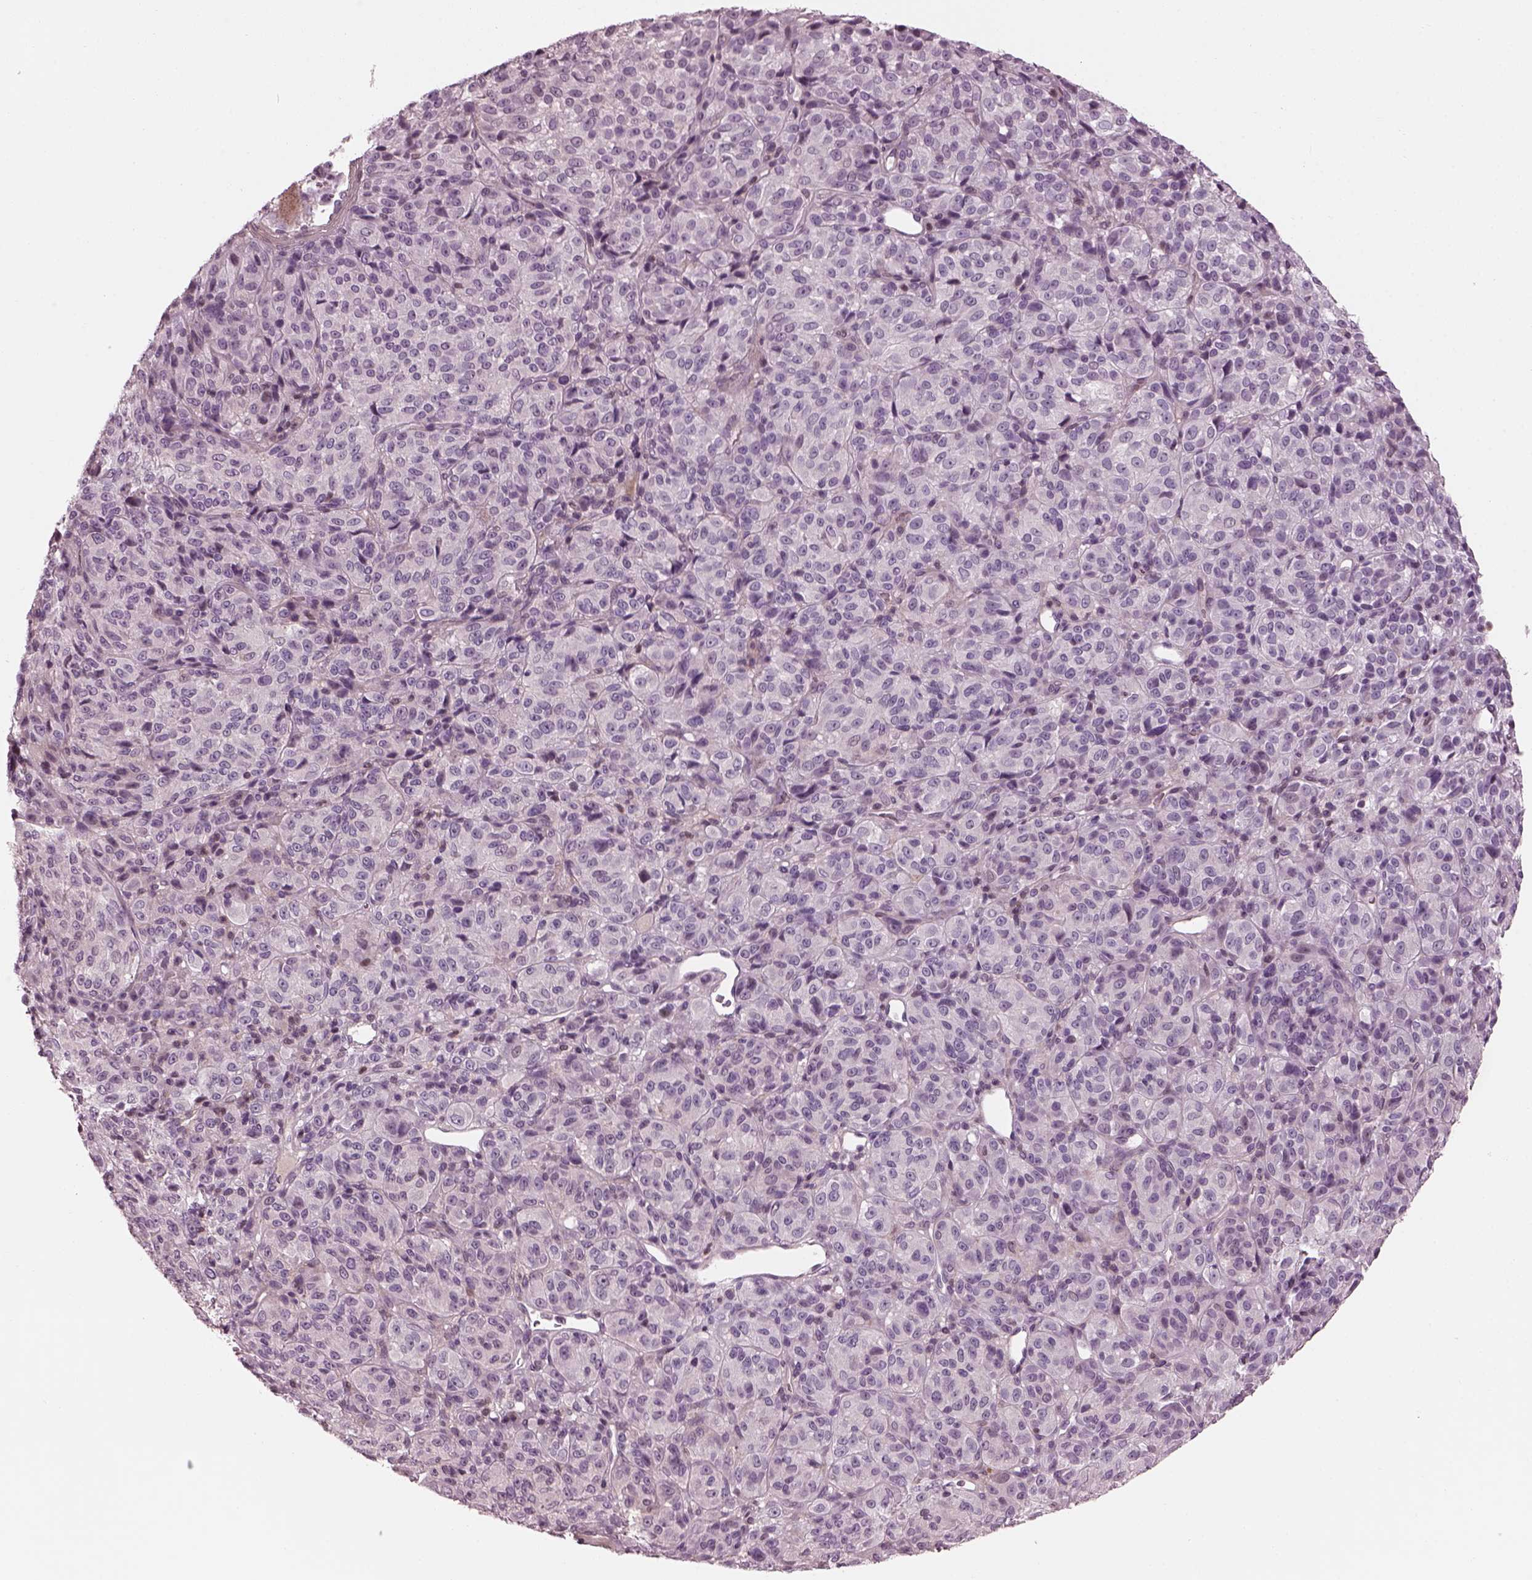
{"staining": {"intensity": "negative", "quantity": "none", "location": "none"}, "tissue": "melanoma", "cell_type": "Tumor cells", "image_type": "cancer", "snomed": [{"axis": "morphology", "description": "Malignant melanoma, Metastatic site"}, {"axis": "topography", "description": "Brain"}], "caption": "Image shows no protein staining in tumor cells of melanoma tissue.", "gene": "BFSP1", "patient": {"sex": "female", "age": 56}}